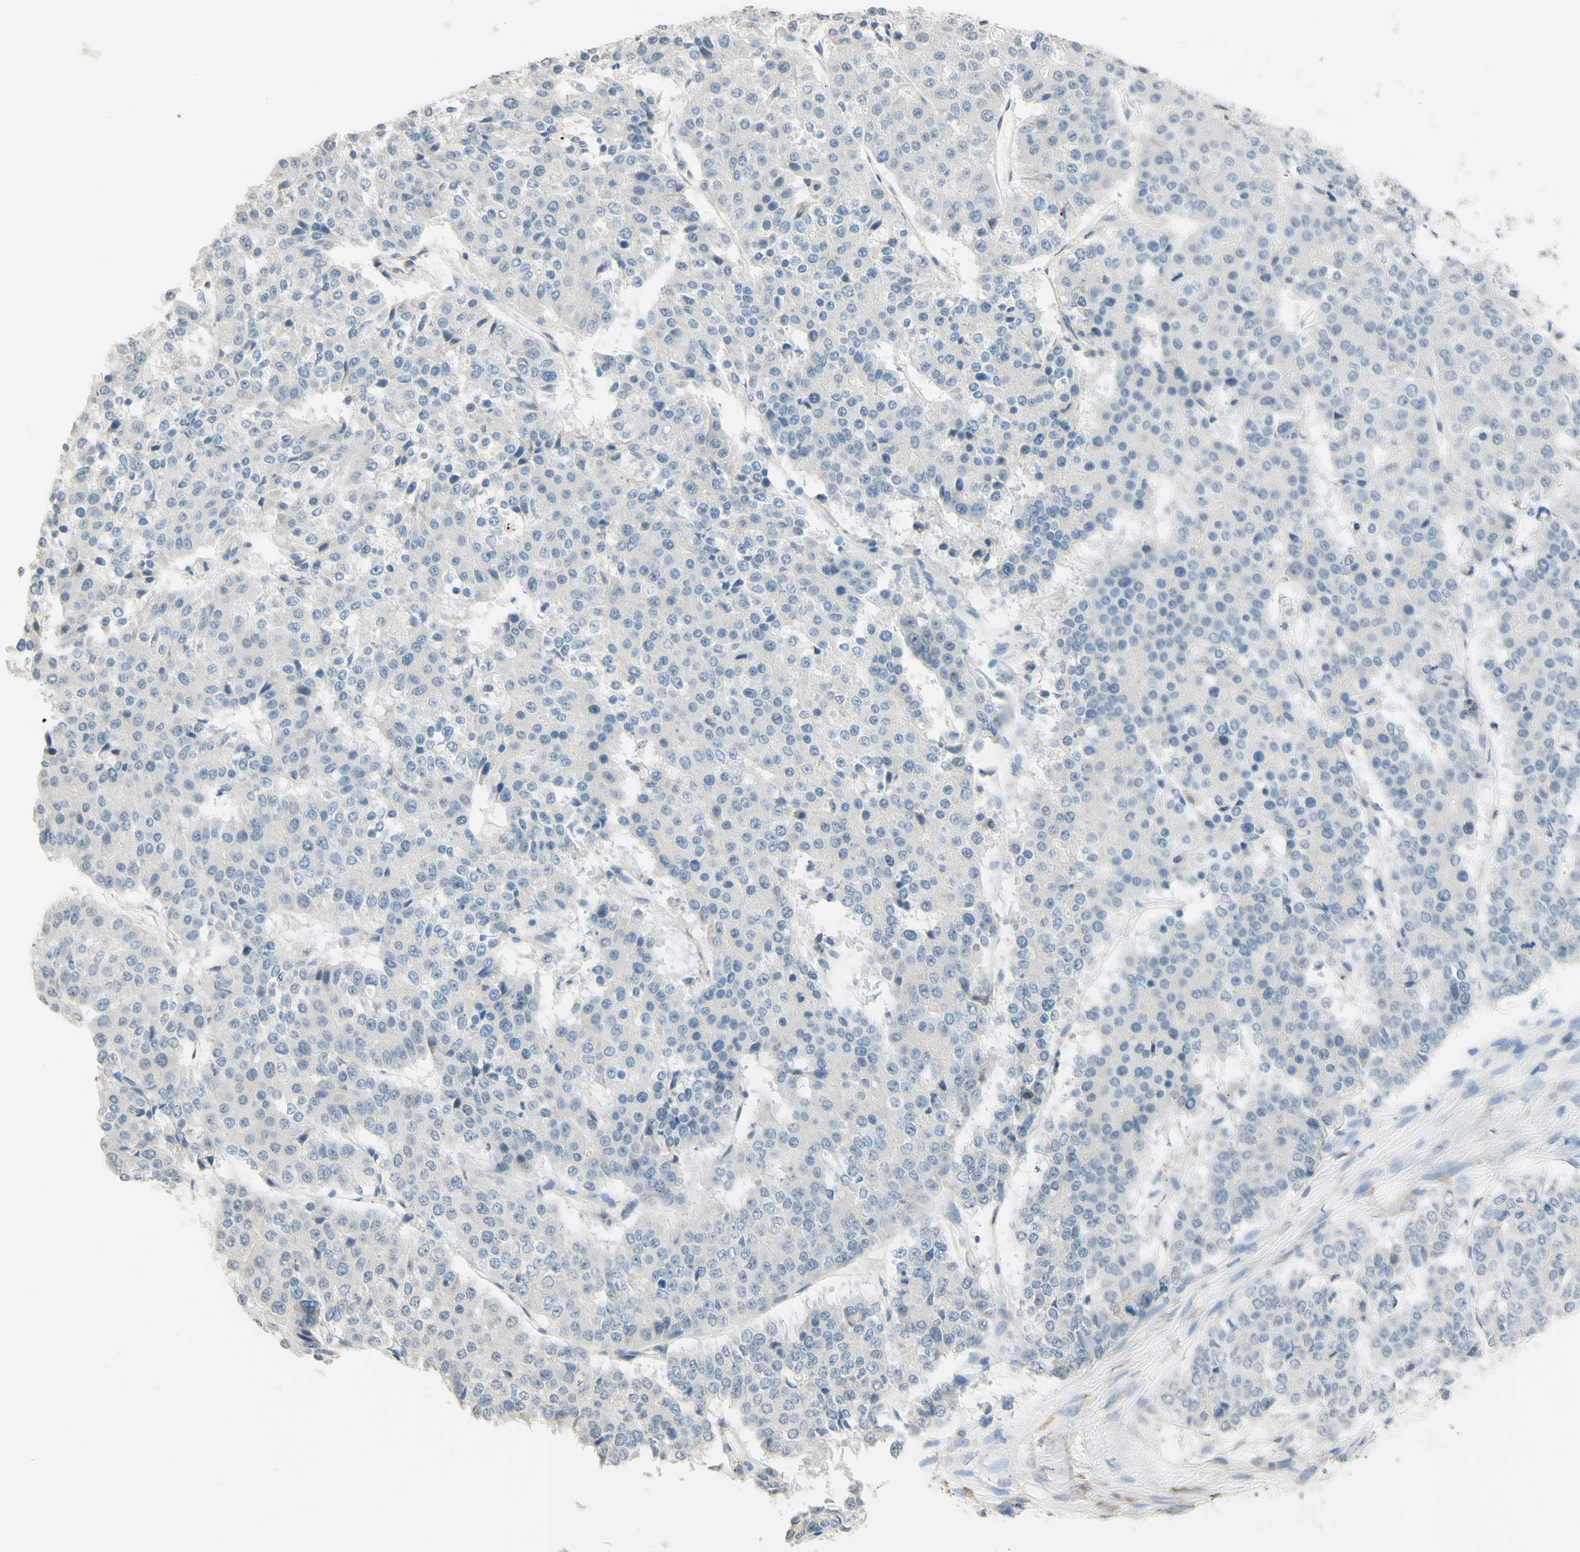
{"staining": {"intensity": "negative", "quantity": "none", "location": "none"}, "tissue": "pancreatic cancer", "cell_type": "Tumor cells", "image_type": "cancer", "snomed": [{"axis": "morphology", "description": "Adenocarcinoma, NOS"}, {"axis": "topography", "description": "Pancreas"}], "caption": "Pancreatic cancer stained for a protein using immunohistochemistry (IHC) reveals no staining tumor cells.", "gene": "MAG", "patient": {"sex": "male", "age": 50}}